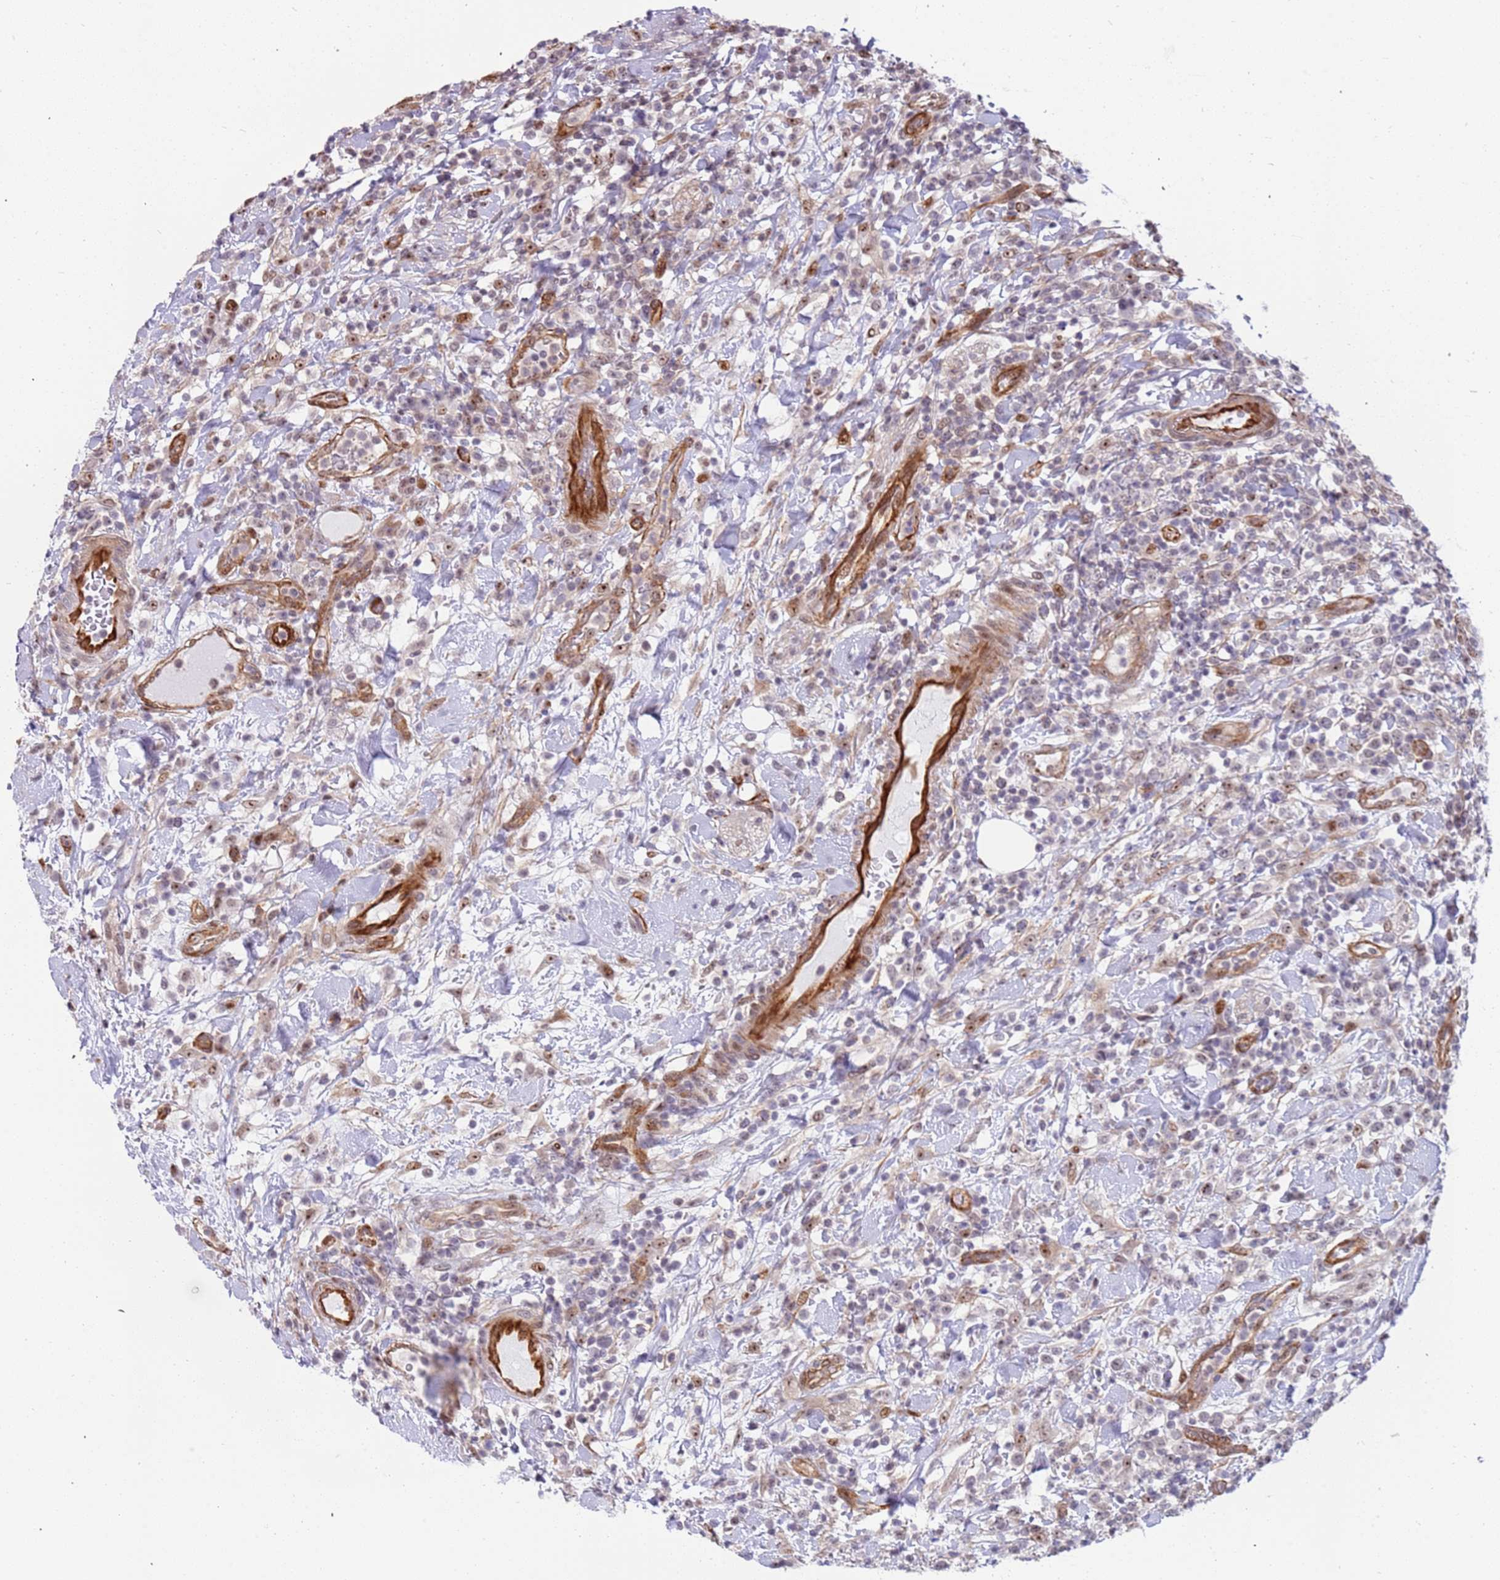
{"staining": {"intensity": "weak", "quantity": "25%-75%", "location": "nuclear"}, "tissue": "lymphoma", "cell_type": "Tumor cells", "image_type": "cancer", "snomed": [{"axis": "morphology", "description": "Malignant lymphoma, non-Hodgkin's type, High grade"}, {"axis": "topography", "description": "Colon"}], "caption": "Immunohistochemistry (IHC) (DAB (3,3'-diaminobenzidine)) staining of malignant lymphoma, non-Hodgkin's type (high-grade) demonstrates weak nuclear protein staining in approximately 25%-75% of tumor cells.", "gene": "LRMDA", "patient": {"sex": "female", "age": 53}}